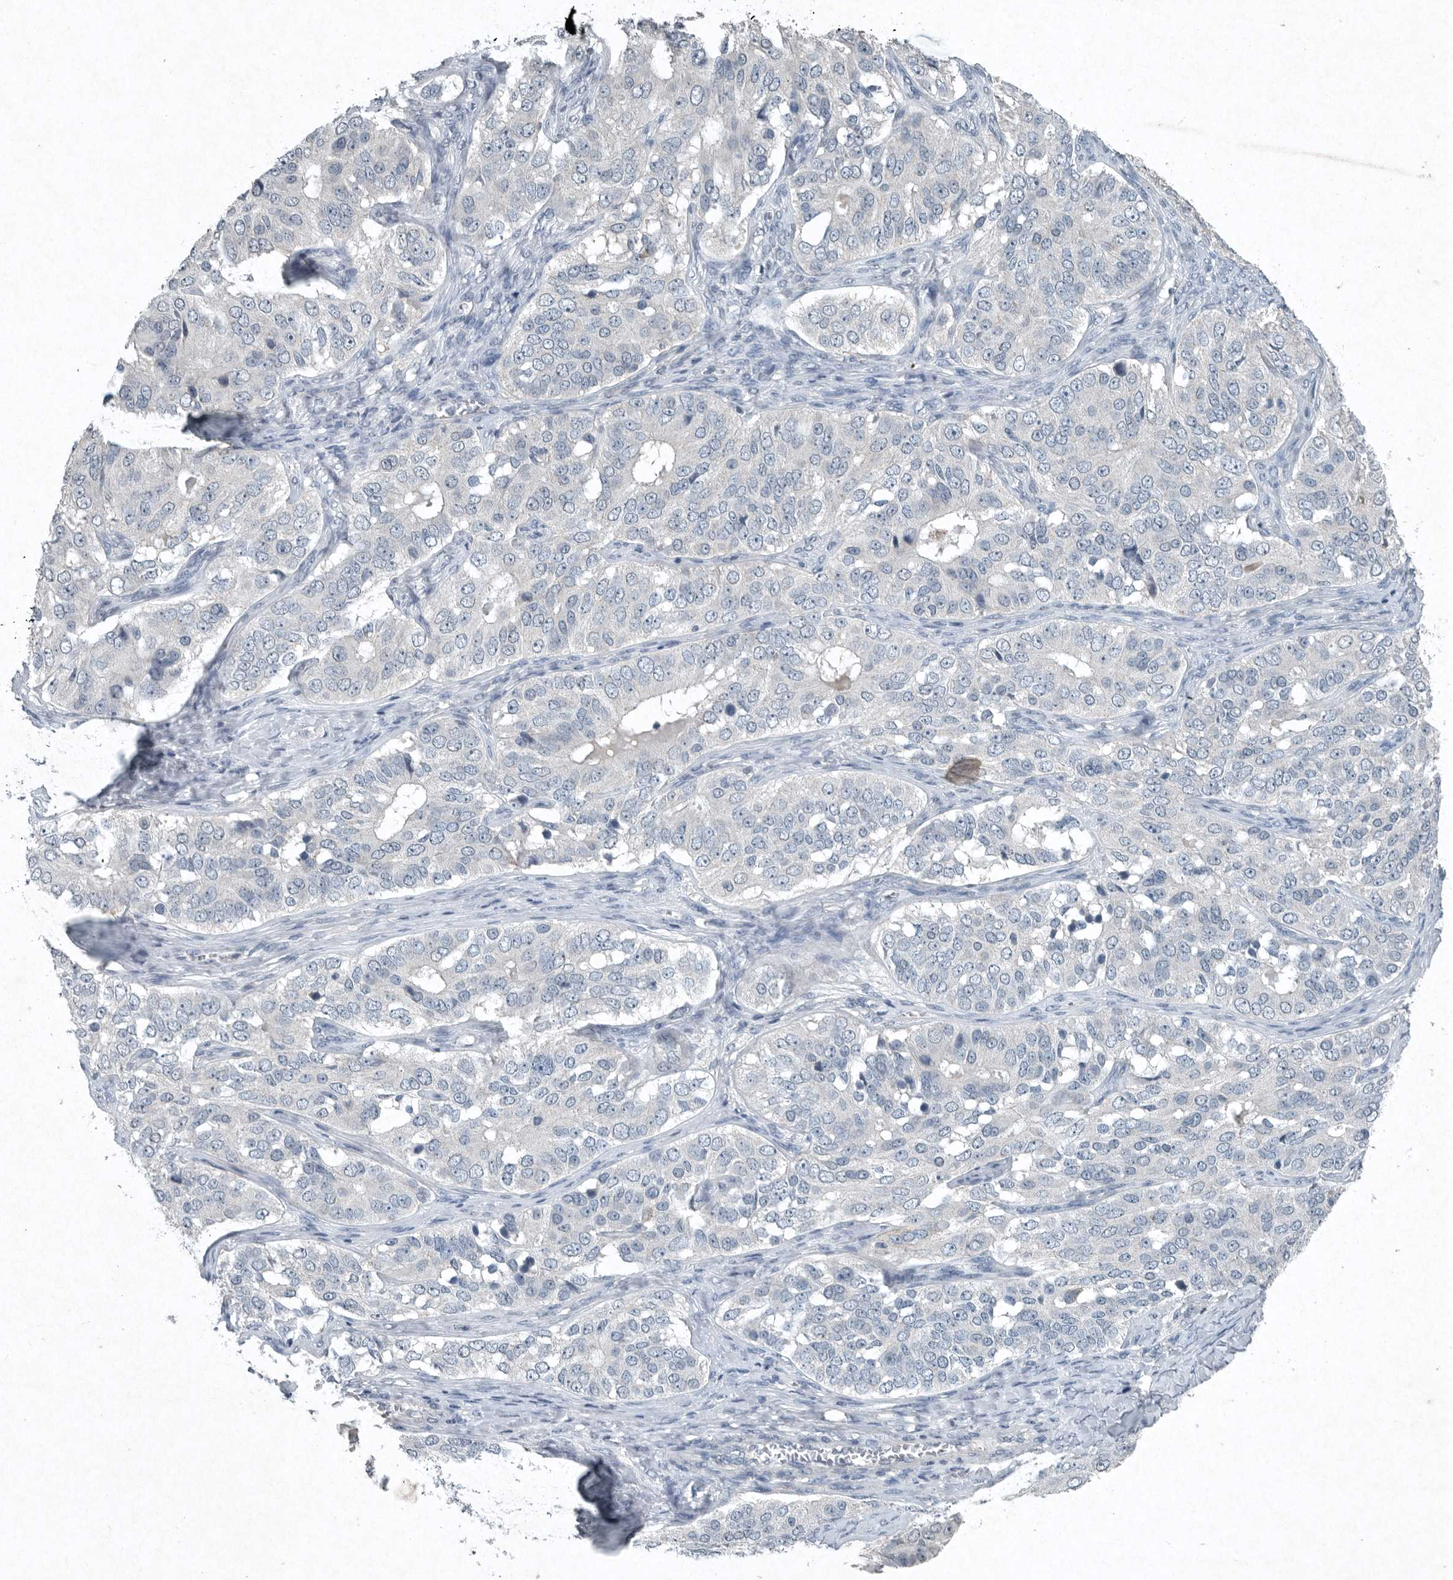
{"staining": {"intensity": "negative", "quantity": "none", "location": "none"}, "tissue": "ovarian cancer", "cell_type": "Tumor cells", "image_type": "cancer", "snomed": [{"axis": "morphology", "description": "Carcinoma, endometroid"}, {"axis": "topography", "description": "Ovary"}], "caption": "Photomicrograph shows no significant protein staining in tumor cells of ovarian cancer. (DAB (3,3'-diaminobenzidine) immunohistochemistry (IHC) visualized using brightfield microscopy, high magnification).", "gene": "IL20", "patient": {"sex": "female", "age": 51}}